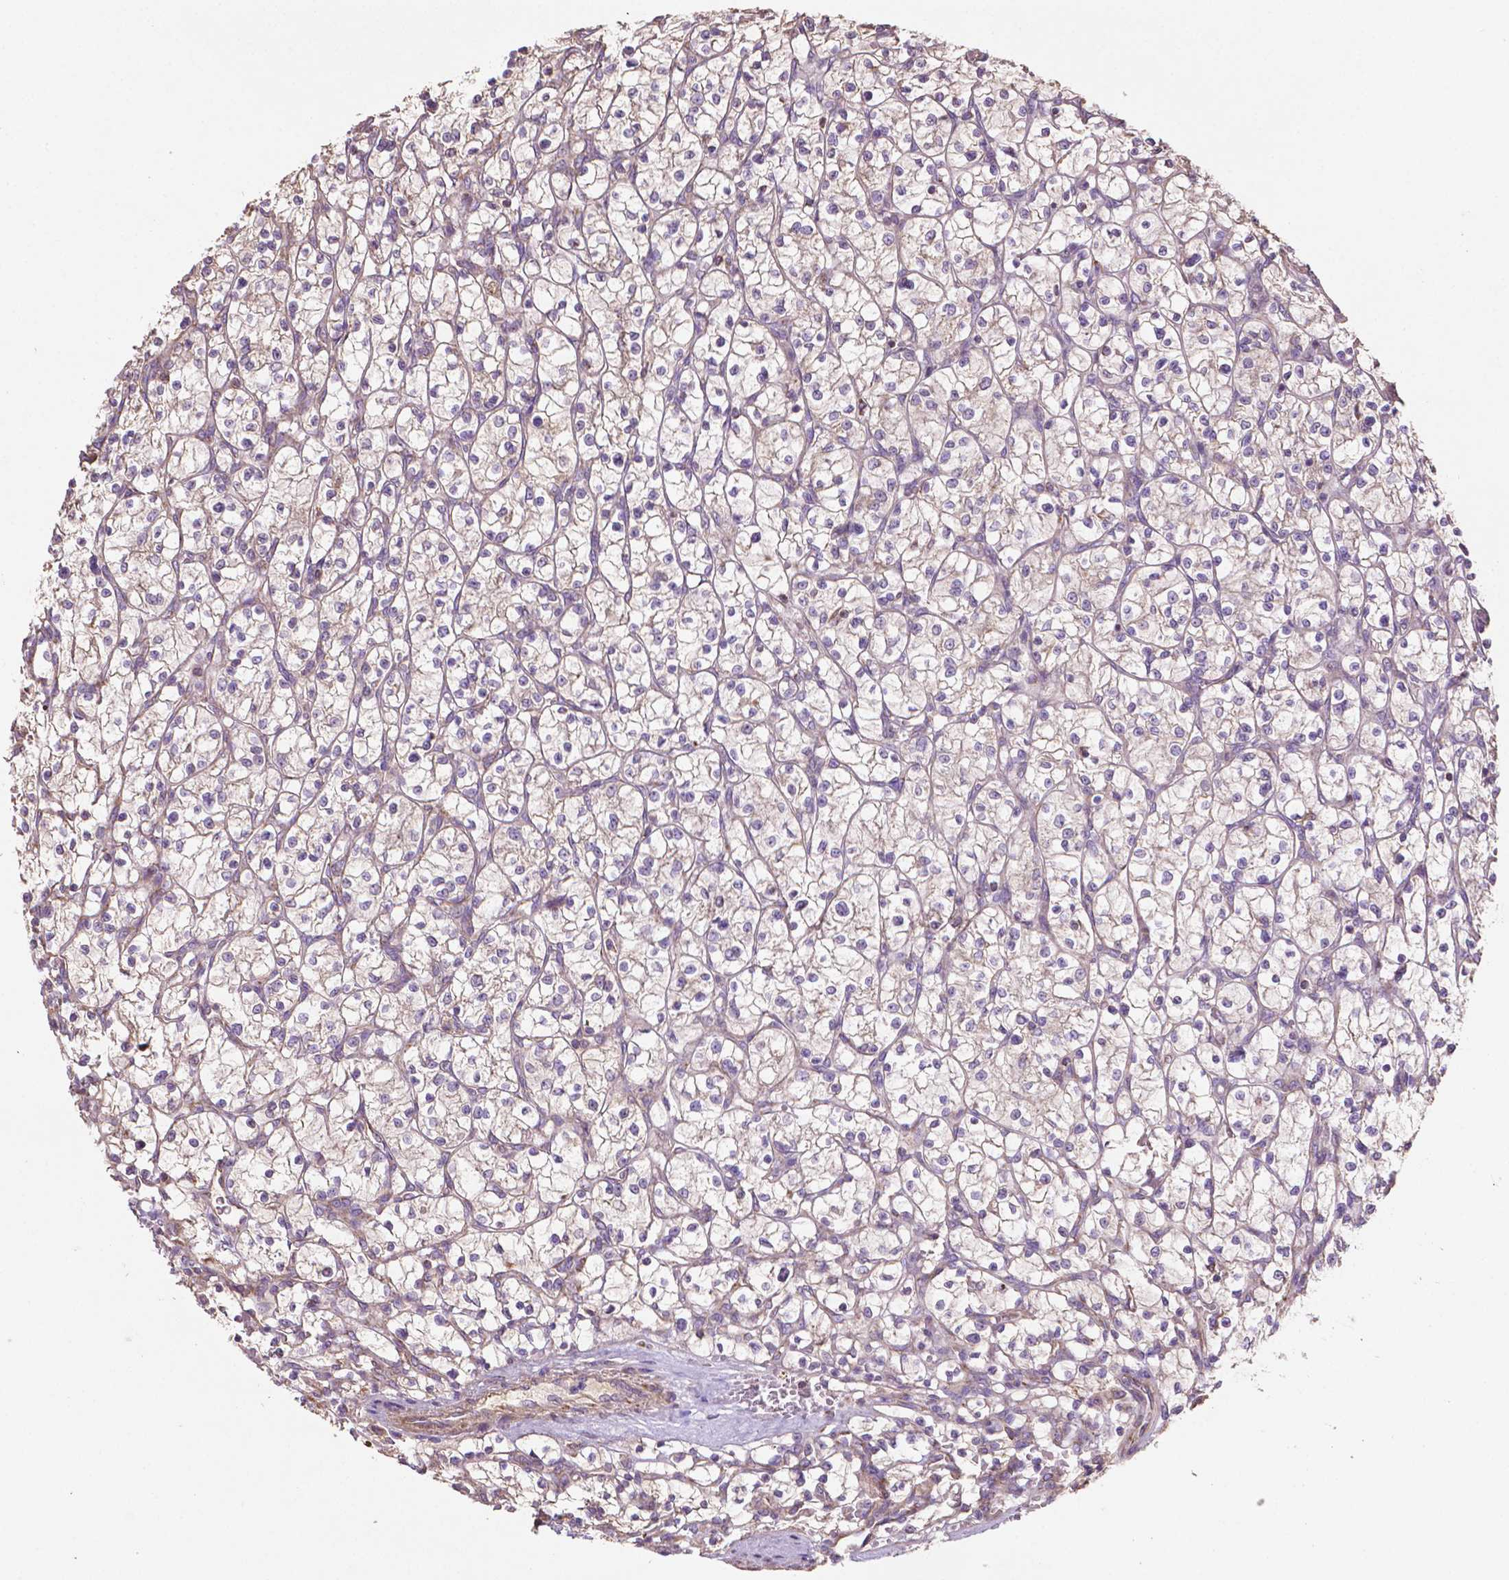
{"staining": {"intensity": "negative", "quantity": "none", "location": "none"}, "tissue": "renal cancer", "cell_type": "Tumor cells", "image_type": "cancer", "snomed": [{"axis": "morphology", "description": "Adenocarcinoma, NOS"}, {"axis": "topography", "description": "Kidney"}], "caption": "Tumor cells are negative for protein expression in human renal cancer (adenocarcinoma).", "gene": "LRR1", "patient": {"sex": "female", "age": 64}}